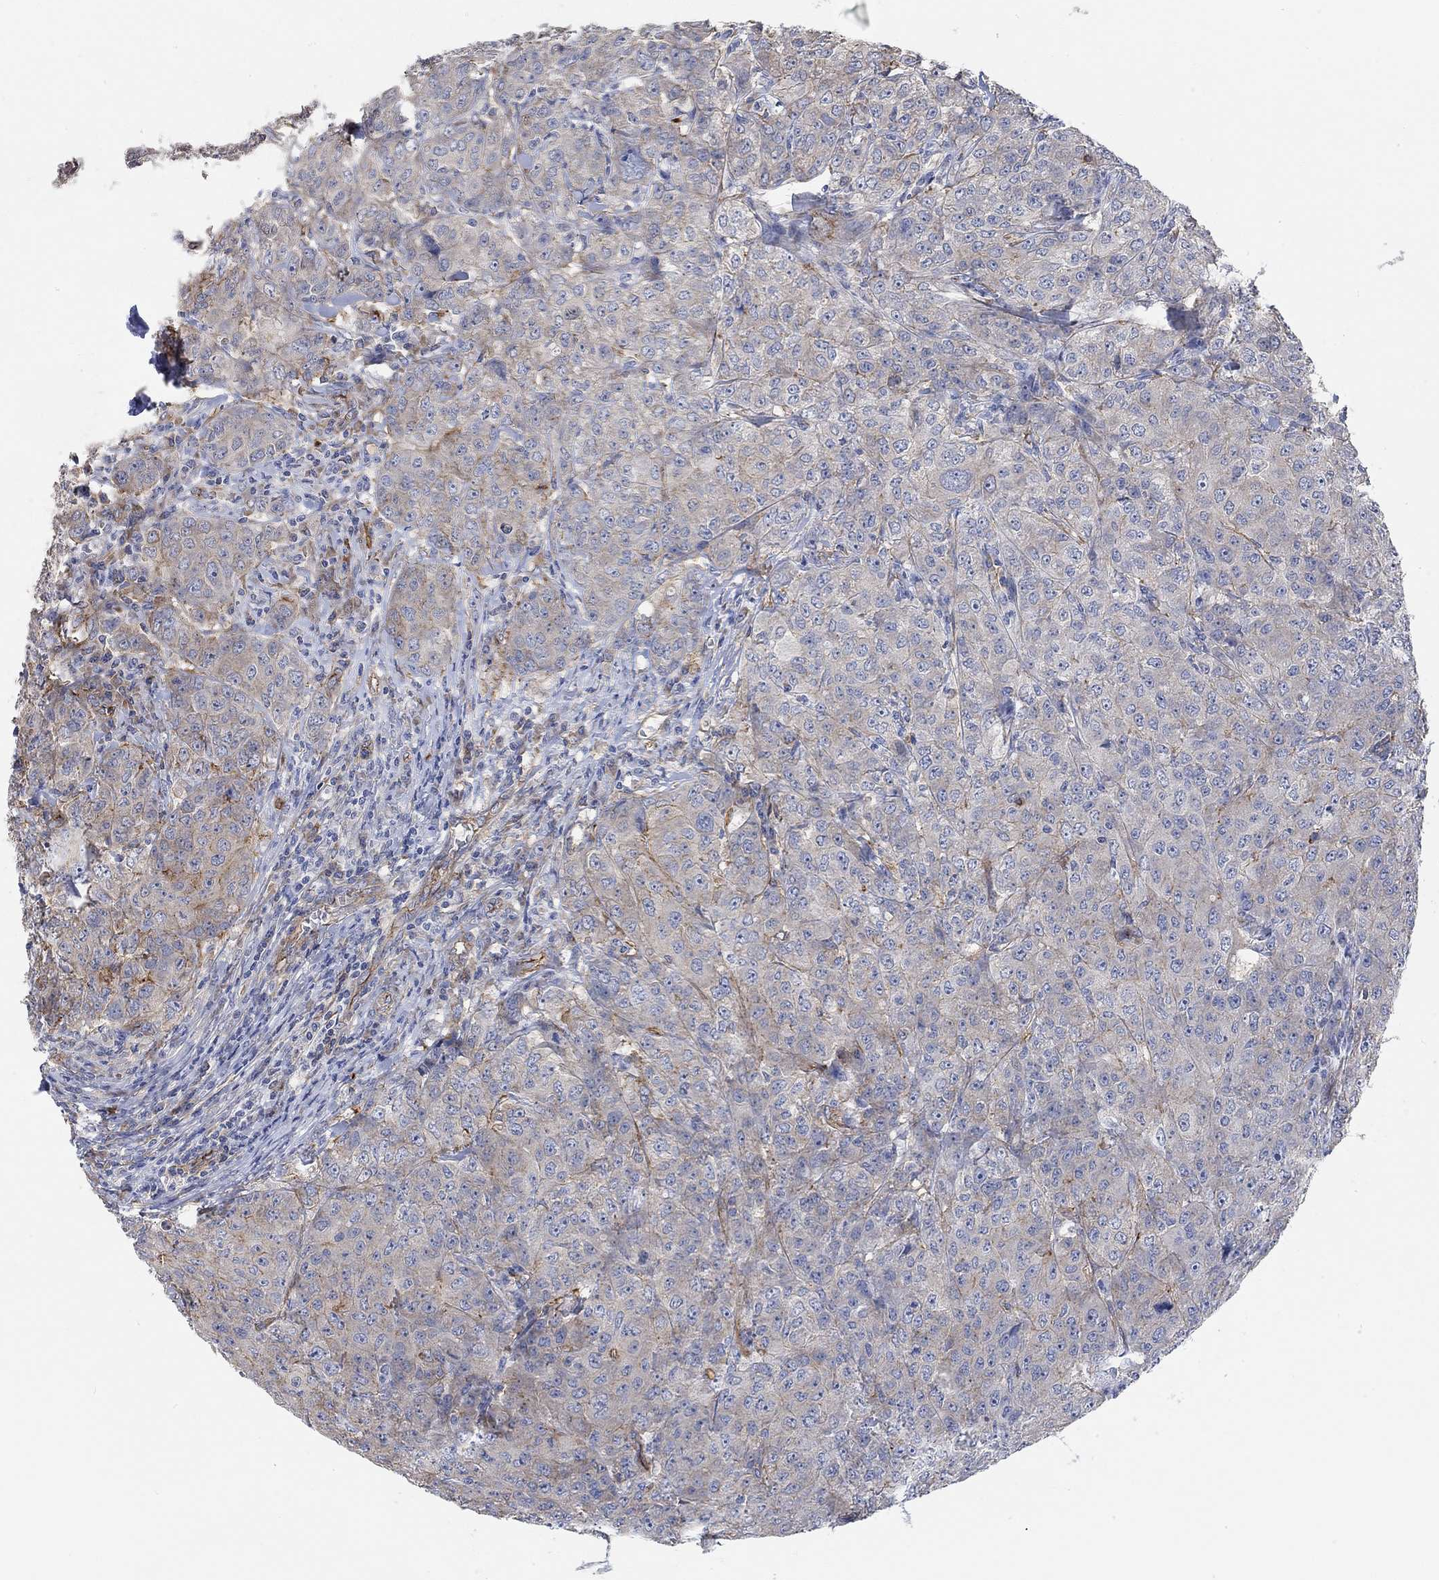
{"staining": {"intensity": "weak", "quantity": "25%-75%", "location": "cytoplasmic/membranous"}, "tissue": "breast cancer", "cell_type": "Tumor cells", "image_type": "cancer", "snomed": [{"axis": "morphology", "description": "Duct carcinoma"}, {"axis": "topography", "description": "Breast"}], "caption": "Protein expression analysis of infiltrating ductal carcinoma (breast) reveals weak cytoplasmic/membranous positivity in approximately 25%-75% of tumor cells.", "gene": "SYT16", "patient": {"sex": "female", "age": 43}}